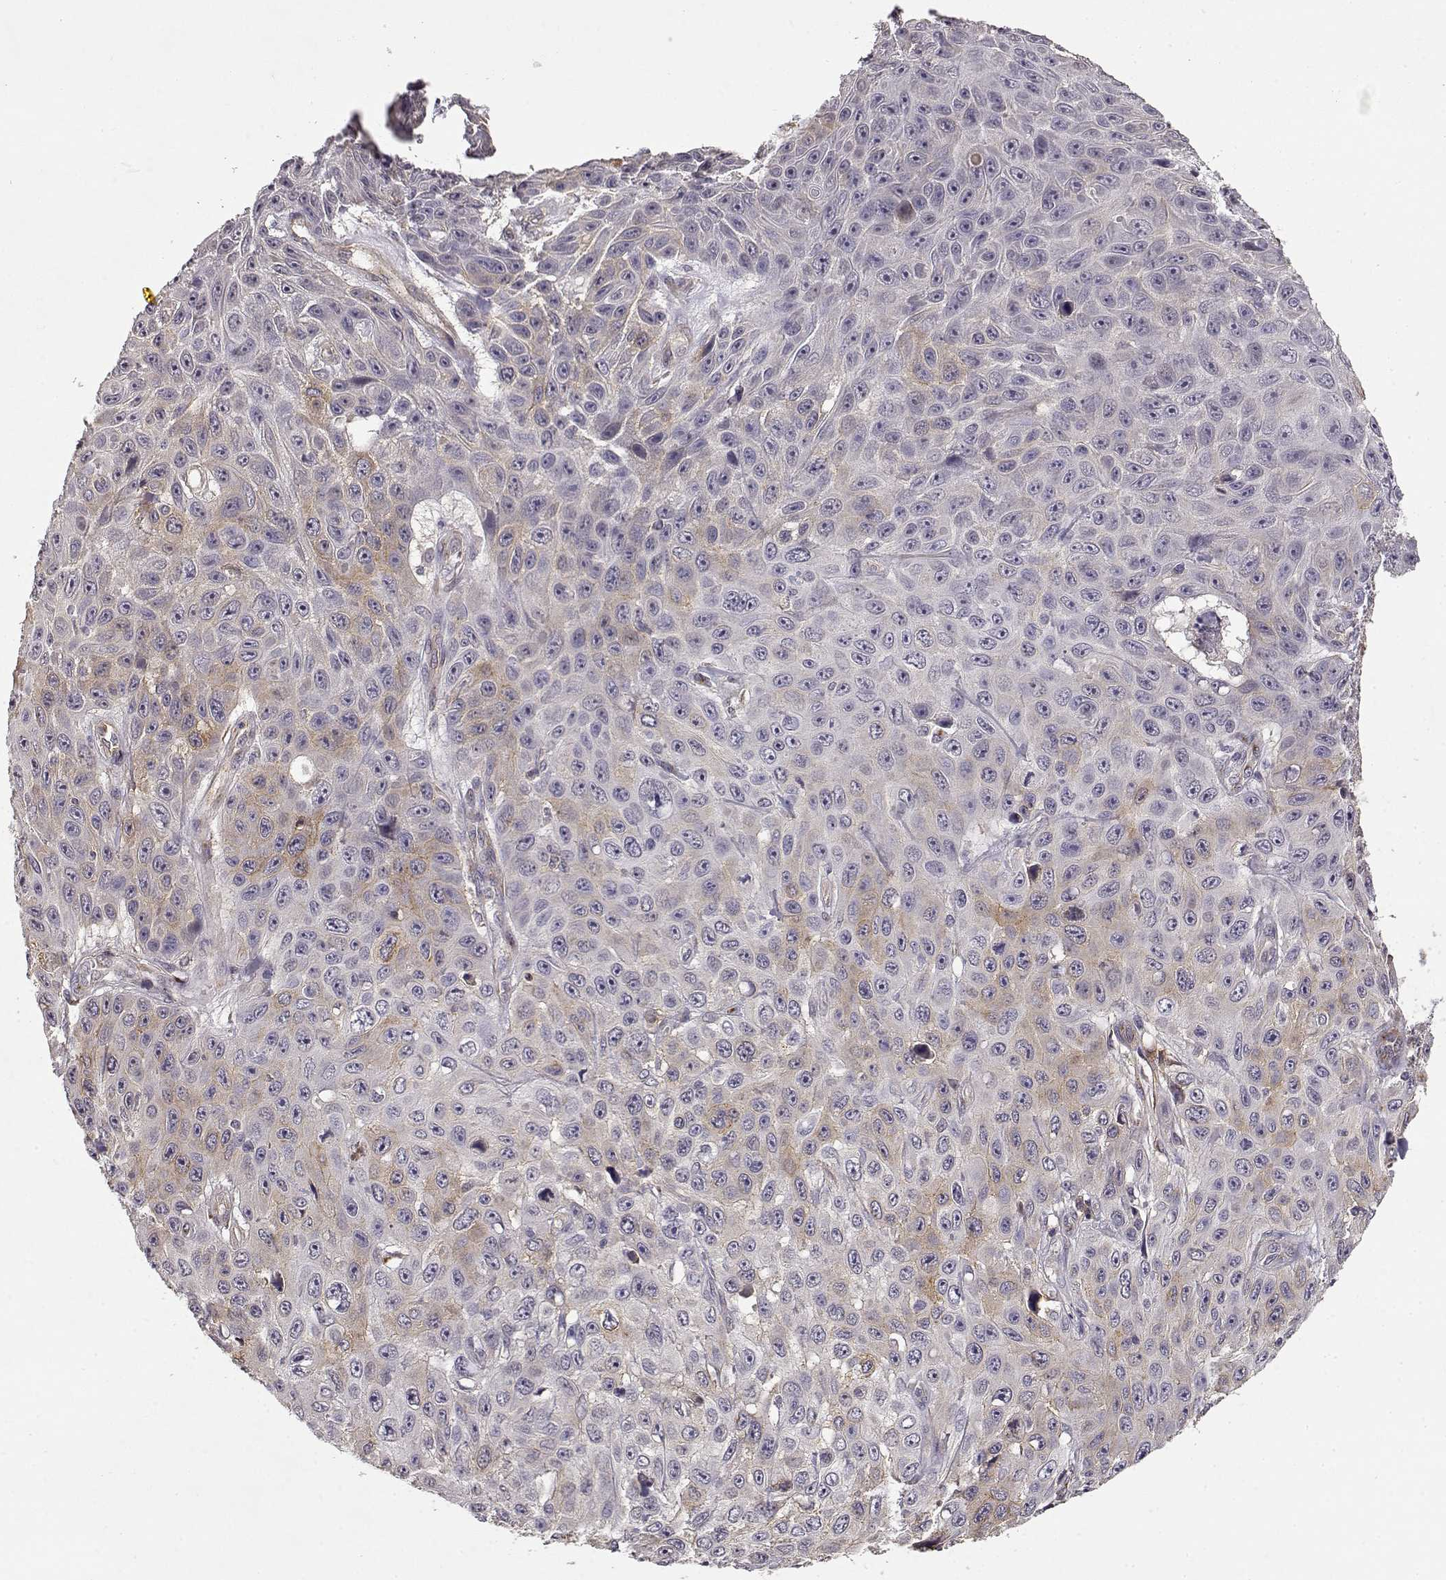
{"staining": {"intensity": "weak", "quantity": "<25%", "location": "cytoplasmic/membranous"}, "tissue": "skin cancer", "cell_type": "Tumor cells", "image_type": "cancer", "snomed": [{"axis": "morphology", "description": "Squamous cell carcinoma, NOS"}, {"axis": "topography", "description": "Skin"}], "caption": "Tumor cells are negative for protein expression in human skin cancer.", "gene": "IFITM1", "patient": {"sex": "male", "age": 82}}